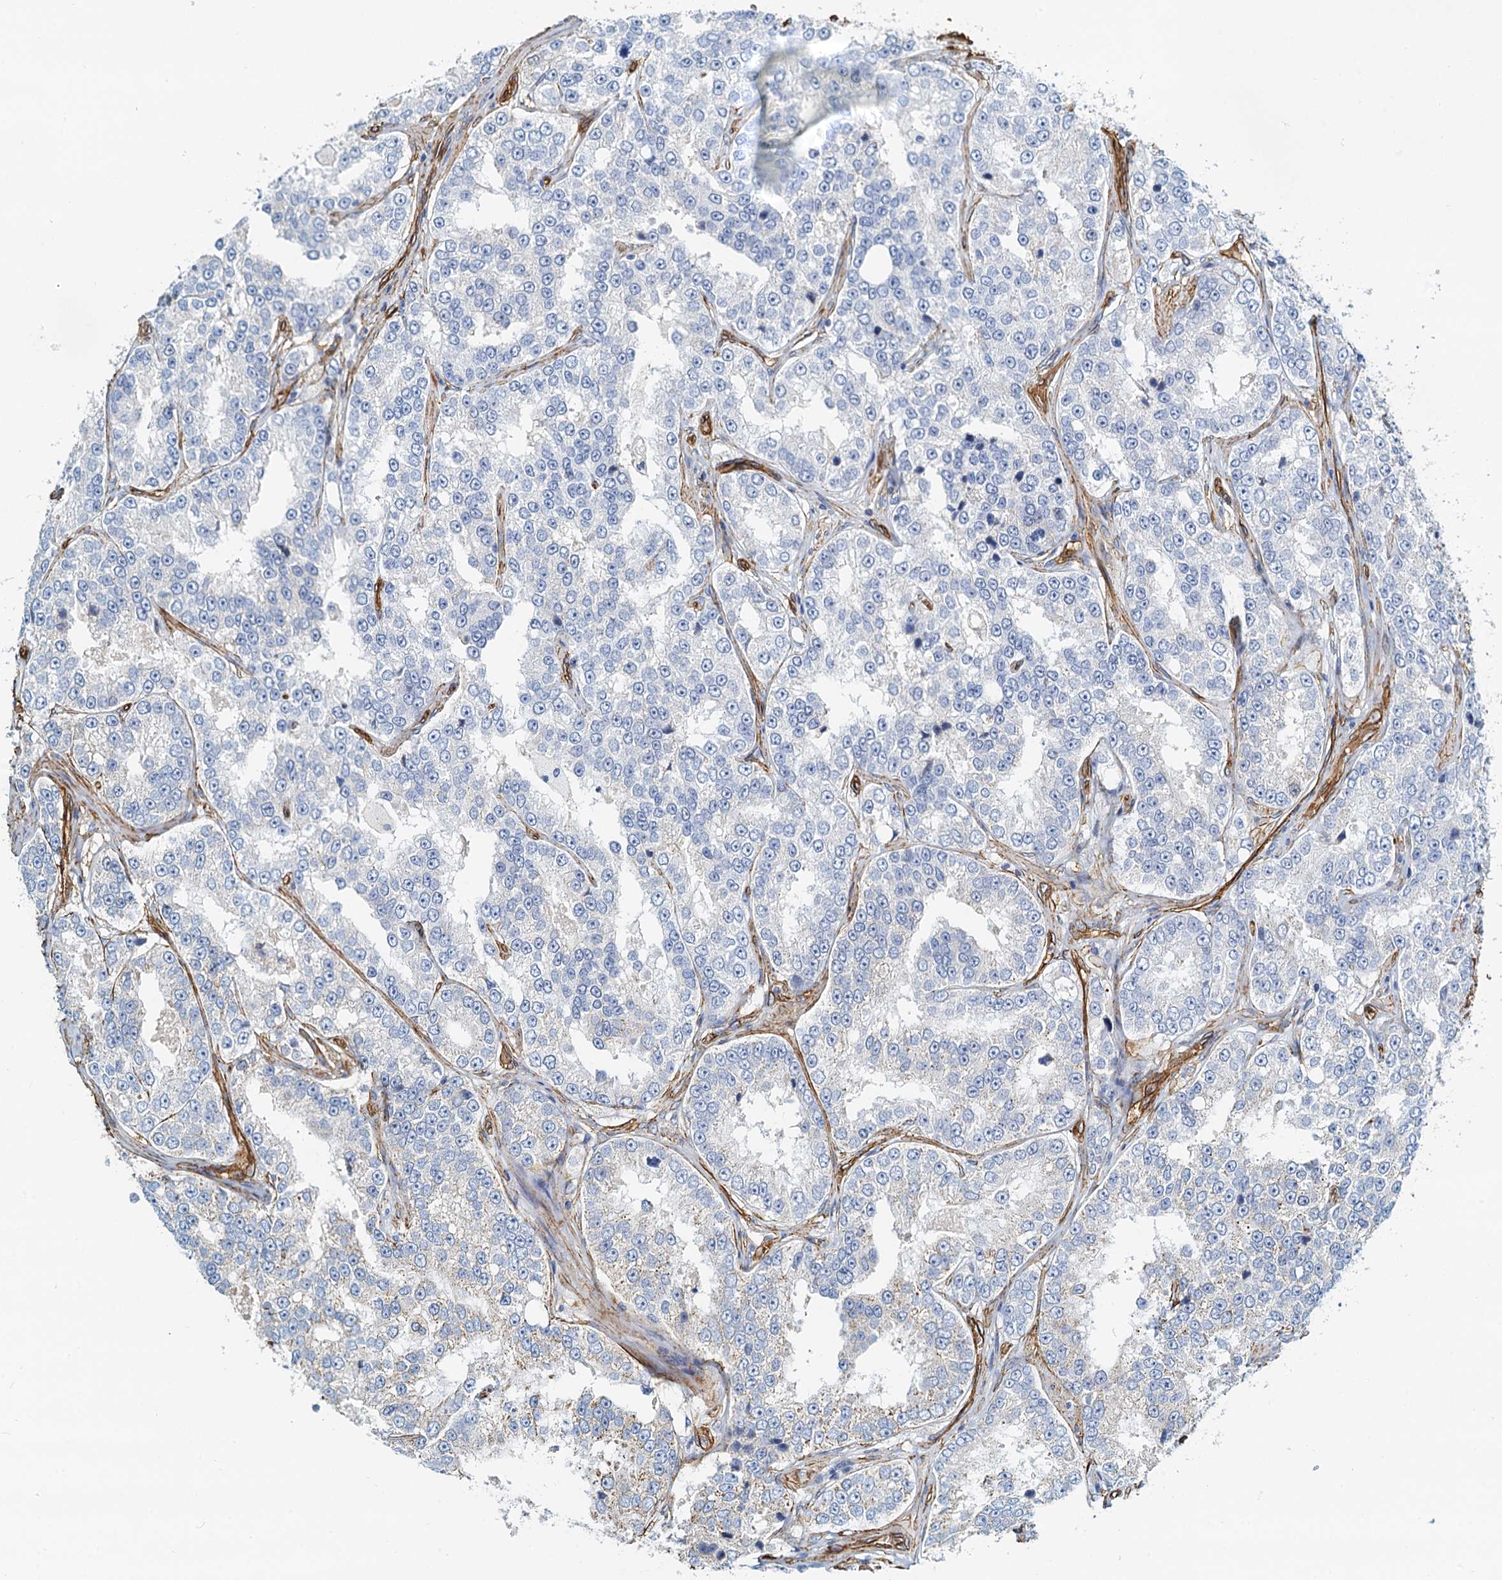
{"staining": {"intensity": "negative", "quantity": "none", "location": "none"}, "tissue": "prostate cancer", "cell_type": "Tumor cells", "image_type": "cancer", "snomed": [{"axis": "morphology", "description": "Normal tissue, NOS"}, {"axis": "morphology", "description": "Adenocarcinoma, High grade"}, {"axis": "topography", "description": "Prostate"}], "caption": "Immunohistochemistry histopathology image of neoplastic tissue: prostate cancer (high-grade adenocarcinoma) stained with DAB reveals no significant protein staining in tumor cells. The staining is performed using DAB brown chromogen with nuclei counter-stained in using hematoxylin.", "gene": "DGKG", "patient": {"sex": "male", "age": 83}}